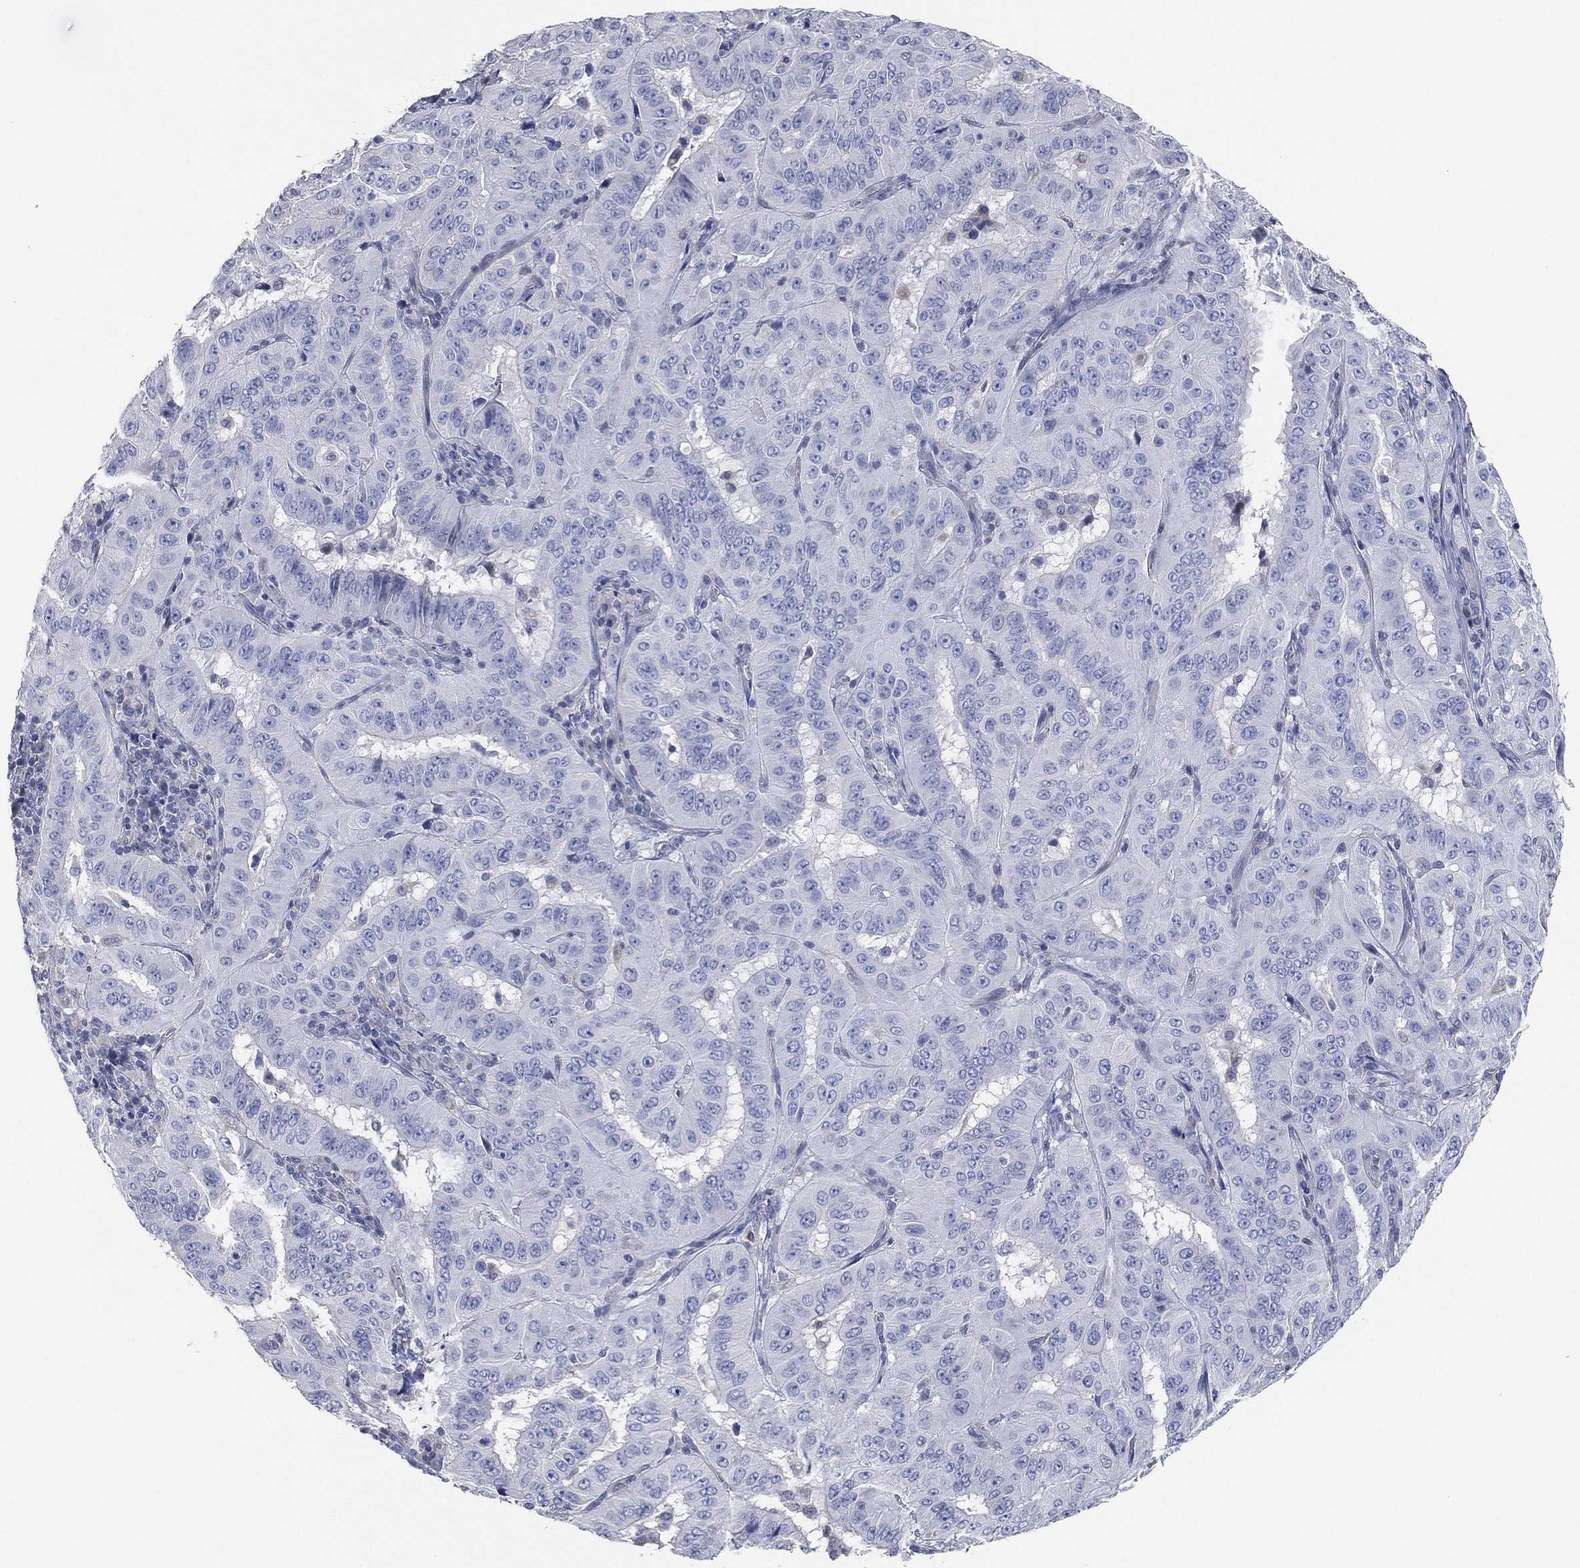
{"staining": {"intensity": "negative", "quantity": "none", "location": "none"}, "tissue": "pancreatic cancer", "cell_type": "Tumor cells", "image_type": "cancer", "snomed": [{"axis": "morphology", "description": "Adenocarcinoma, NOS"}, {"axis": "topography", "description": "Pancreas"}], "caption": "There is no significant expression in tumor cells of adenocarcinoma (pancreatic). Nuclei are stained in blue.", "gene": "CFTR", "patient": {"sex": "male", "age": 63}}